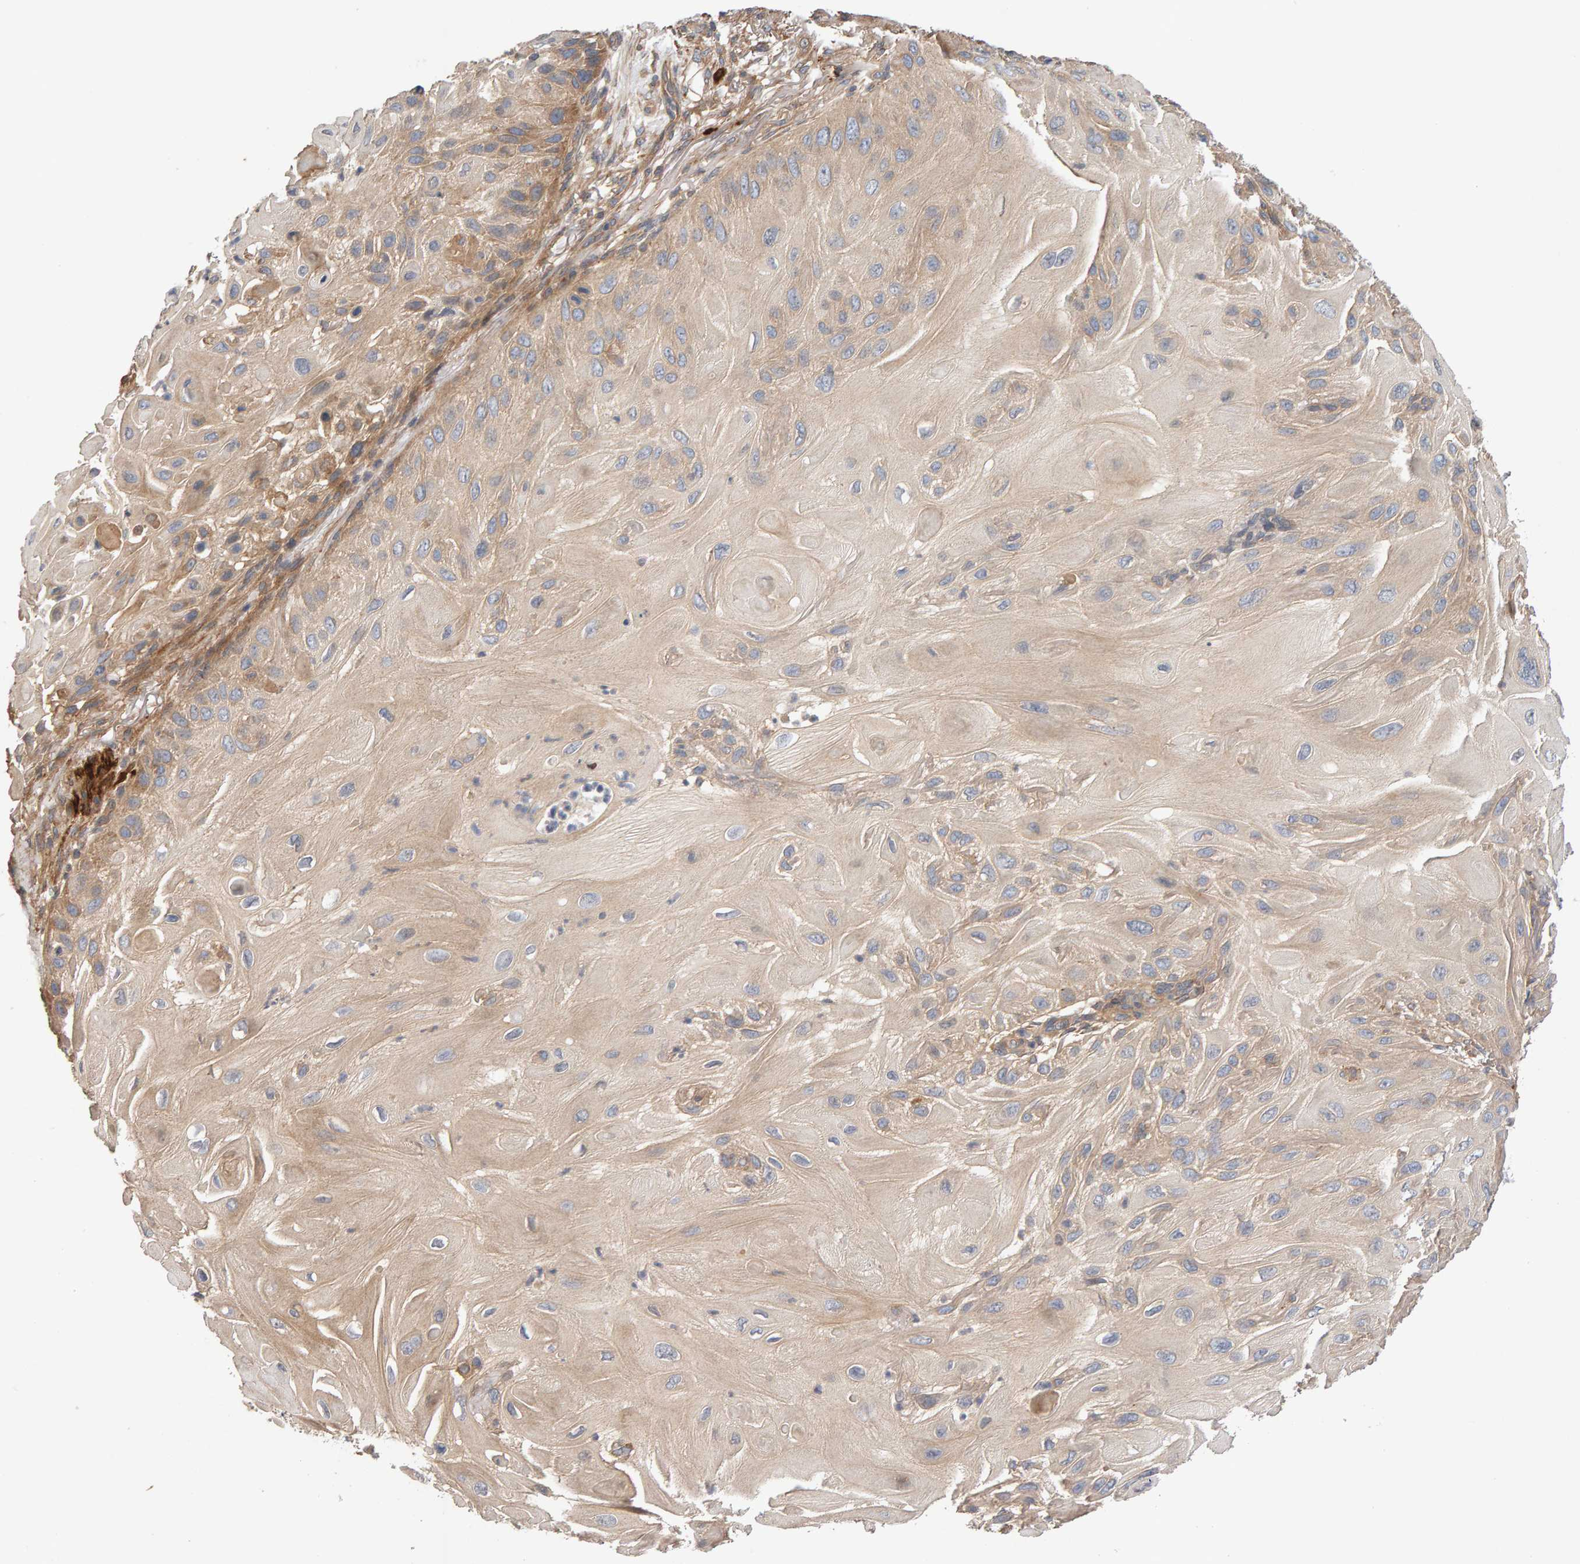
{"staining": {"intensity": "weak", "quantity": ">75%", "location": "cytoplasmic/membranous"}, "tissue": "skin cancer", "cell_type": "Tumor cells", "image_type": "cancer", "snomed": [{"axis": "morphology", "description": "Squamous cell carcinoma, NOS"}, {"axis": "topography", "description": "Skin"}], "caption": "High-magnification brightfield microscopy of skin squamous cell carcinoma stained with DAB (3,3'-diaminobenzidine) (brown) and counterstained with hematoxylin (blue). tumor cells exhibit weak cytoplasmic/membranous expression is seen in about>75% of cells. (Stains: DAB (3,3'-diaminobenzidine) in brown, nuclei in blue, Microscopy: brightfield microscopy at high magnification).", "gene": "RNF19A", "patient": {"sex": "female", "age": 77}}